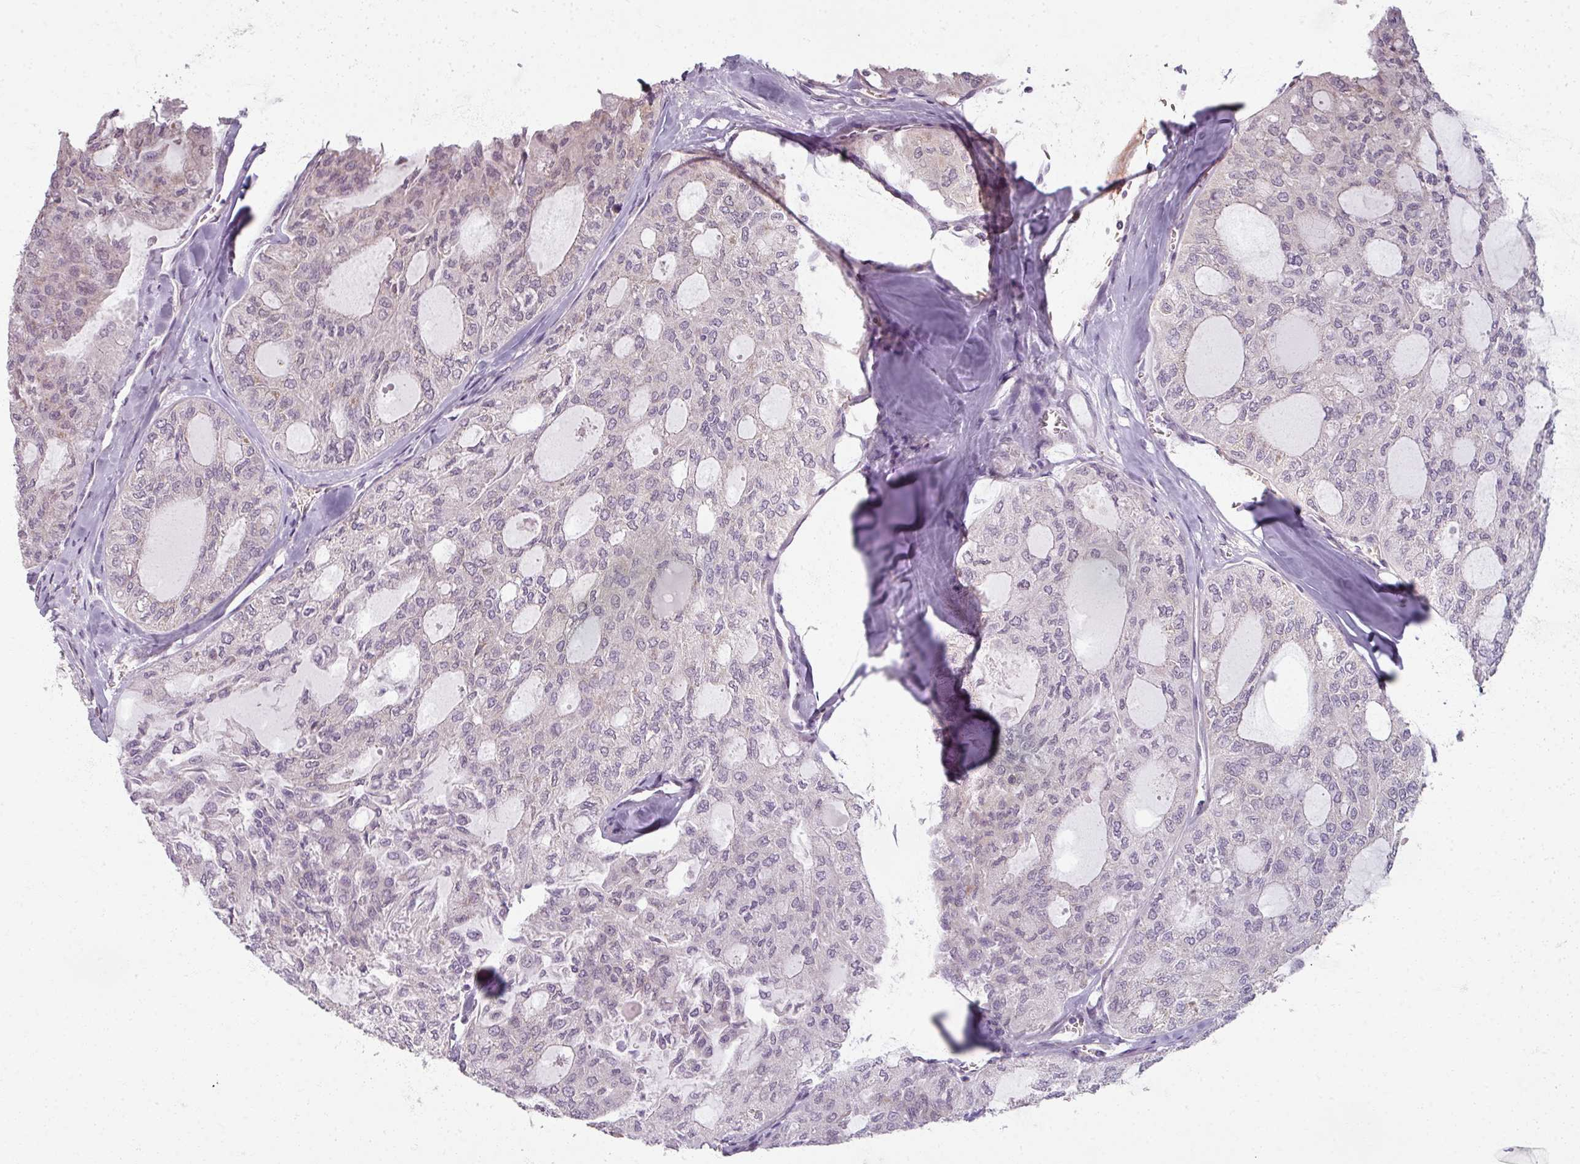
{"staining": {"intensity": "negative", "quantity": "none", "location": "none"}, "tissue": "thyroid cancer", "cell_type": "Tumor cells", "image_type": "cancer", "snomed": [{"axis": "morphology", "description": "Follicular adenoma carcinoma, NOS"}, {"axis": "topography", "description": "Thyroid gland"}], "caption": "Immunohistochemistry (IHC) image of human thyroid follicular adenoma carcinoma stained for a protein (brown), which demonstrates no positivity in tumor cells.", "gene": "AGPAT4", "patient": {"sex": "male", "age": 75}}